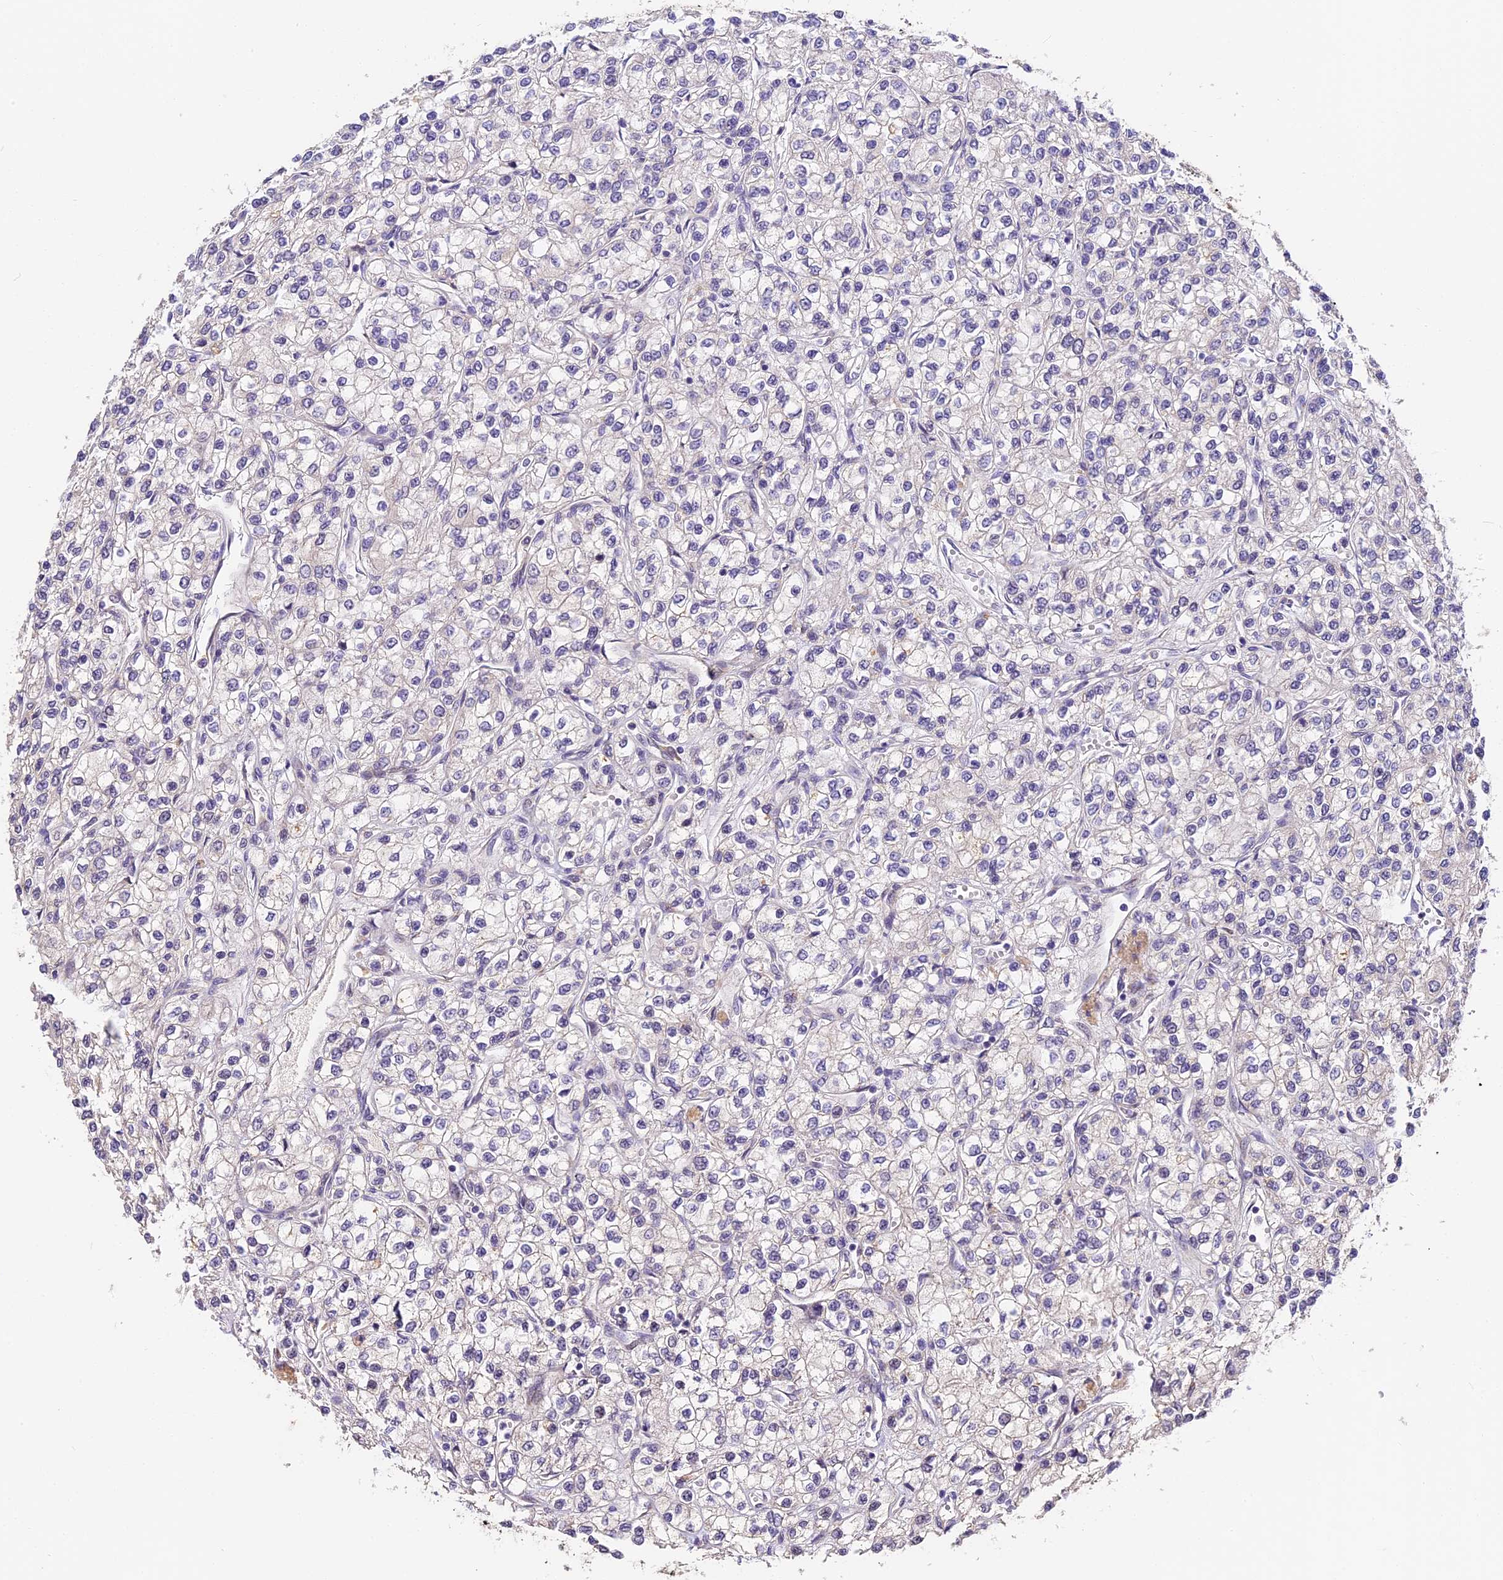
{"staining": {"intensity": "negative", "quantity": "none", "location": "none"}, "tissue": "renal cancer", "cell_type": "Tumor cells", "image_type": "cancer", "snomed": [{"axis": "morphology", "description": "Adenocarcinoma, NOS"}, {"axis": "topography", "description": "Kidney"}], "caption": "Tumor cells are negative for protein expression in human renal cancer. Nuclei are stained in blue.", "gene": "BSCL2", "patient": {"sex": "male", "age": 80}}